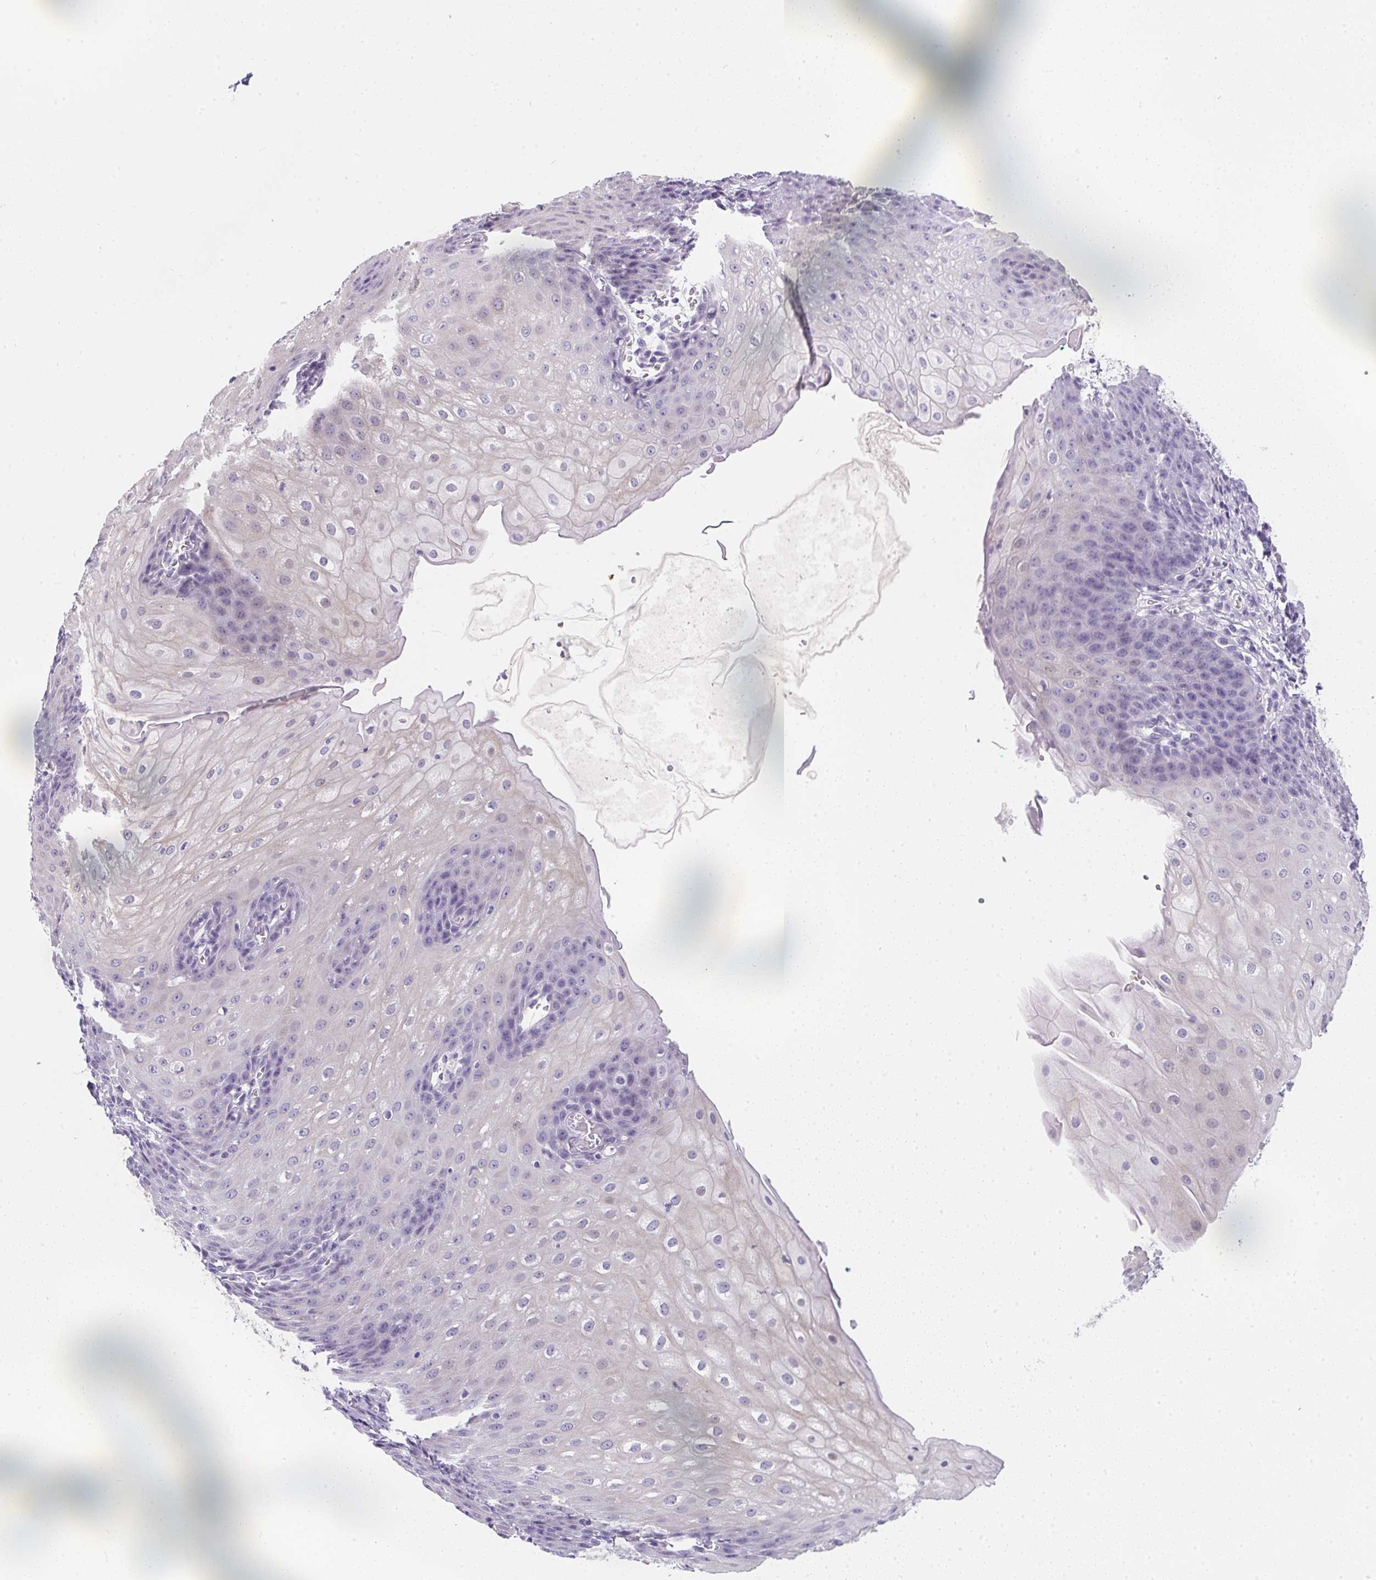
{"staining": {"intensity": "moderate", "quantity": "<25%", "location": "cytoplasmic/membranous,nuclear"}, "tissue": "esophagus", "cell_type": "Squamous epithelial cells", "image_type": "normal", "snomed": [{"axis": "morphology", "description": "Normal tissue, NOS"}, {"axis": "topography", "description": "Esophagus"}], "caption": "Protein staining demonstrates moderate cytoplasmic/membranous,nuclear staining in approximately <25% of squamous epithelial cells in normal esophagus.", "gene": "MAP1A", "patient": {"sex": "male", "age": 71}}